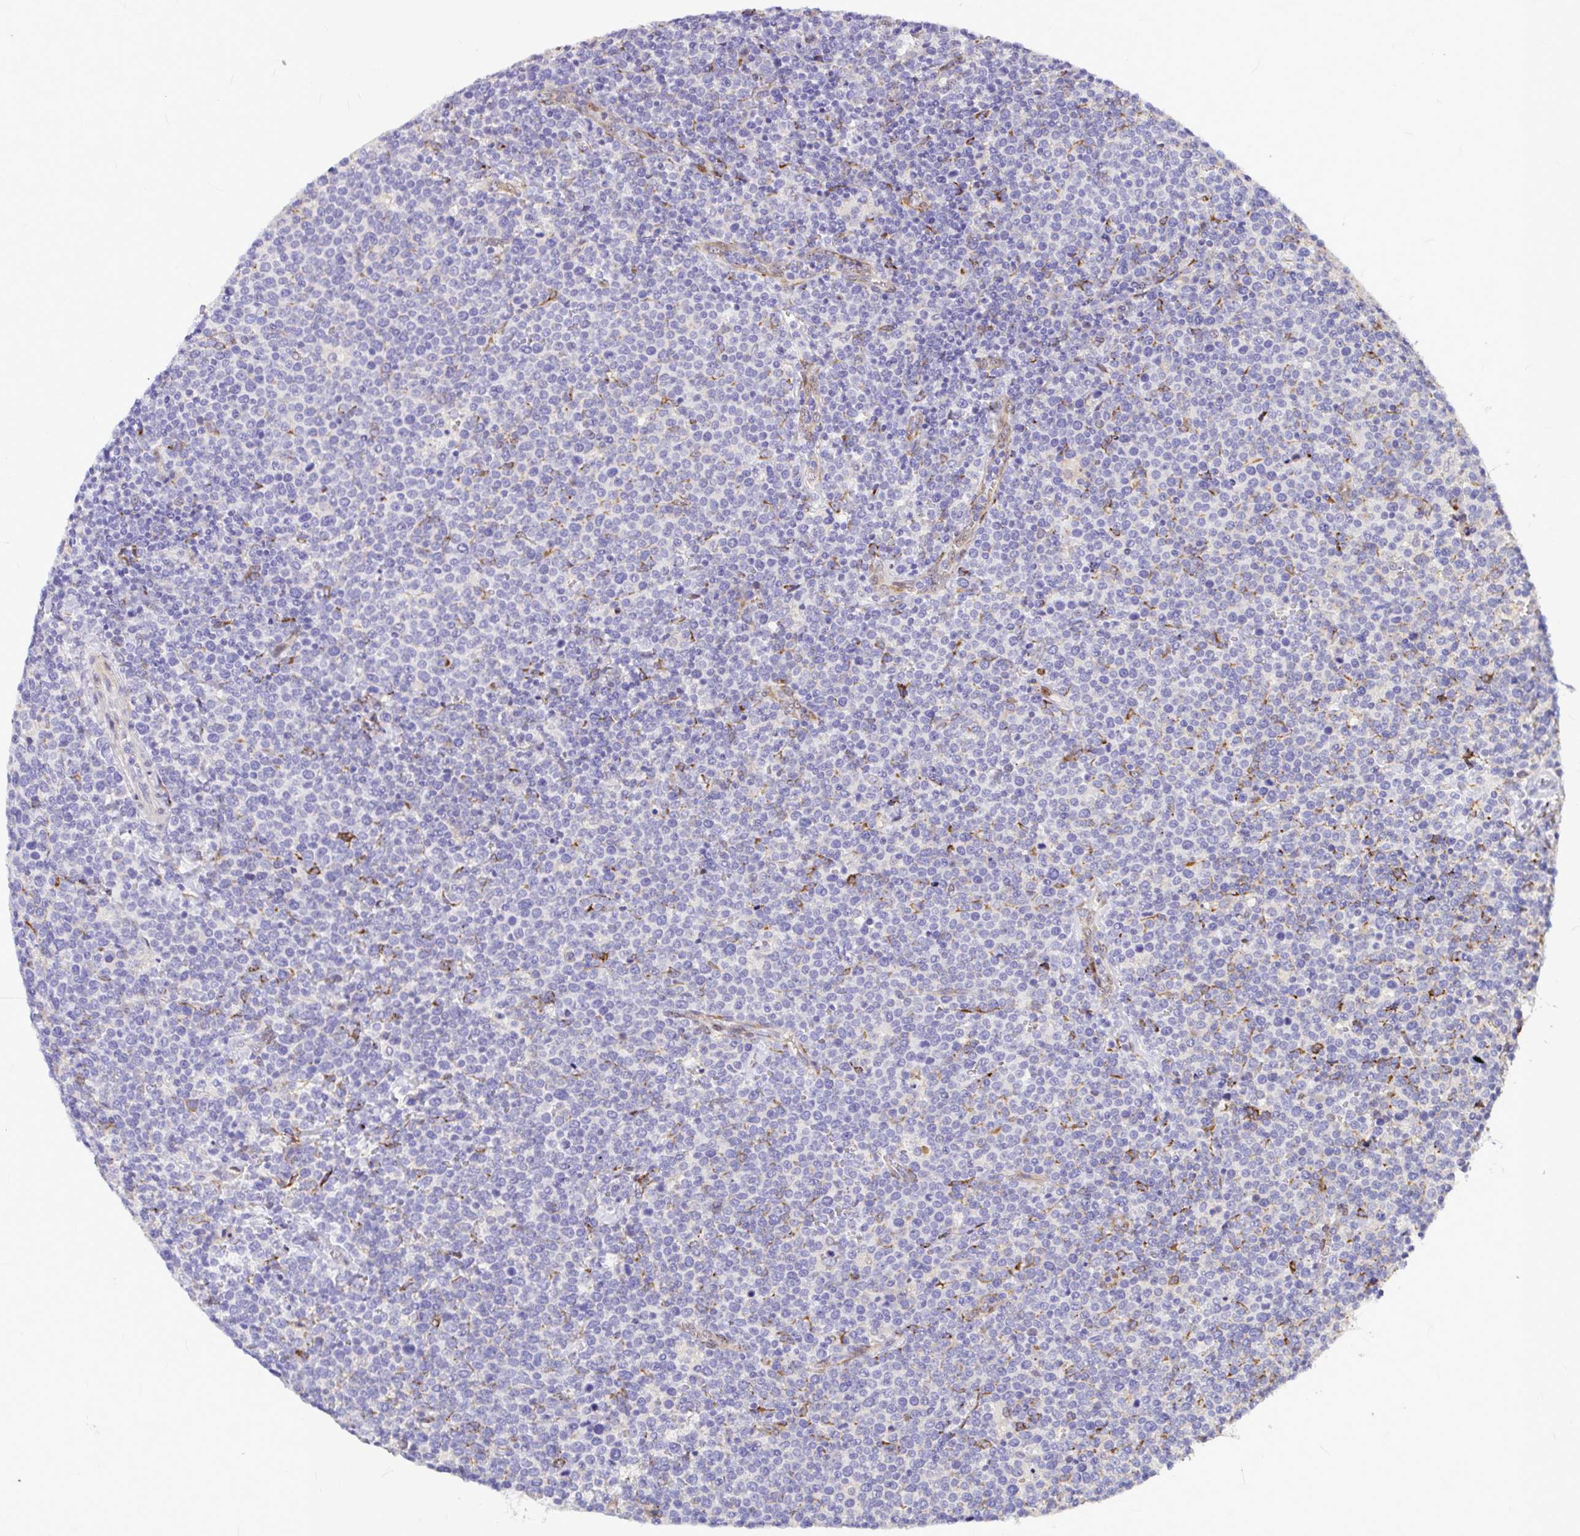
{"staining": {"intensity": "negative", "quantity": "none", "location": "none"}, "tissue": "lymphoma", "cell_type": "Tumor cells", "image_type": "cancer", "snomed": [{"axis": "morphology", "description": "Malignant lymphoma, non-Hodgkin's type, High grade"}, {"axis": "topography", "description": "Lymph node"}], "caption": "DAB immunohistochemical staining of human lymphoma displays no significant expression in tumor cells. (DAB (3,3'-diaminobenzidine) IHC visualized using brightfield microscopy, high magnification).", "gene": "GABBR2", "patient": {"sex": "male", "age": 61}}